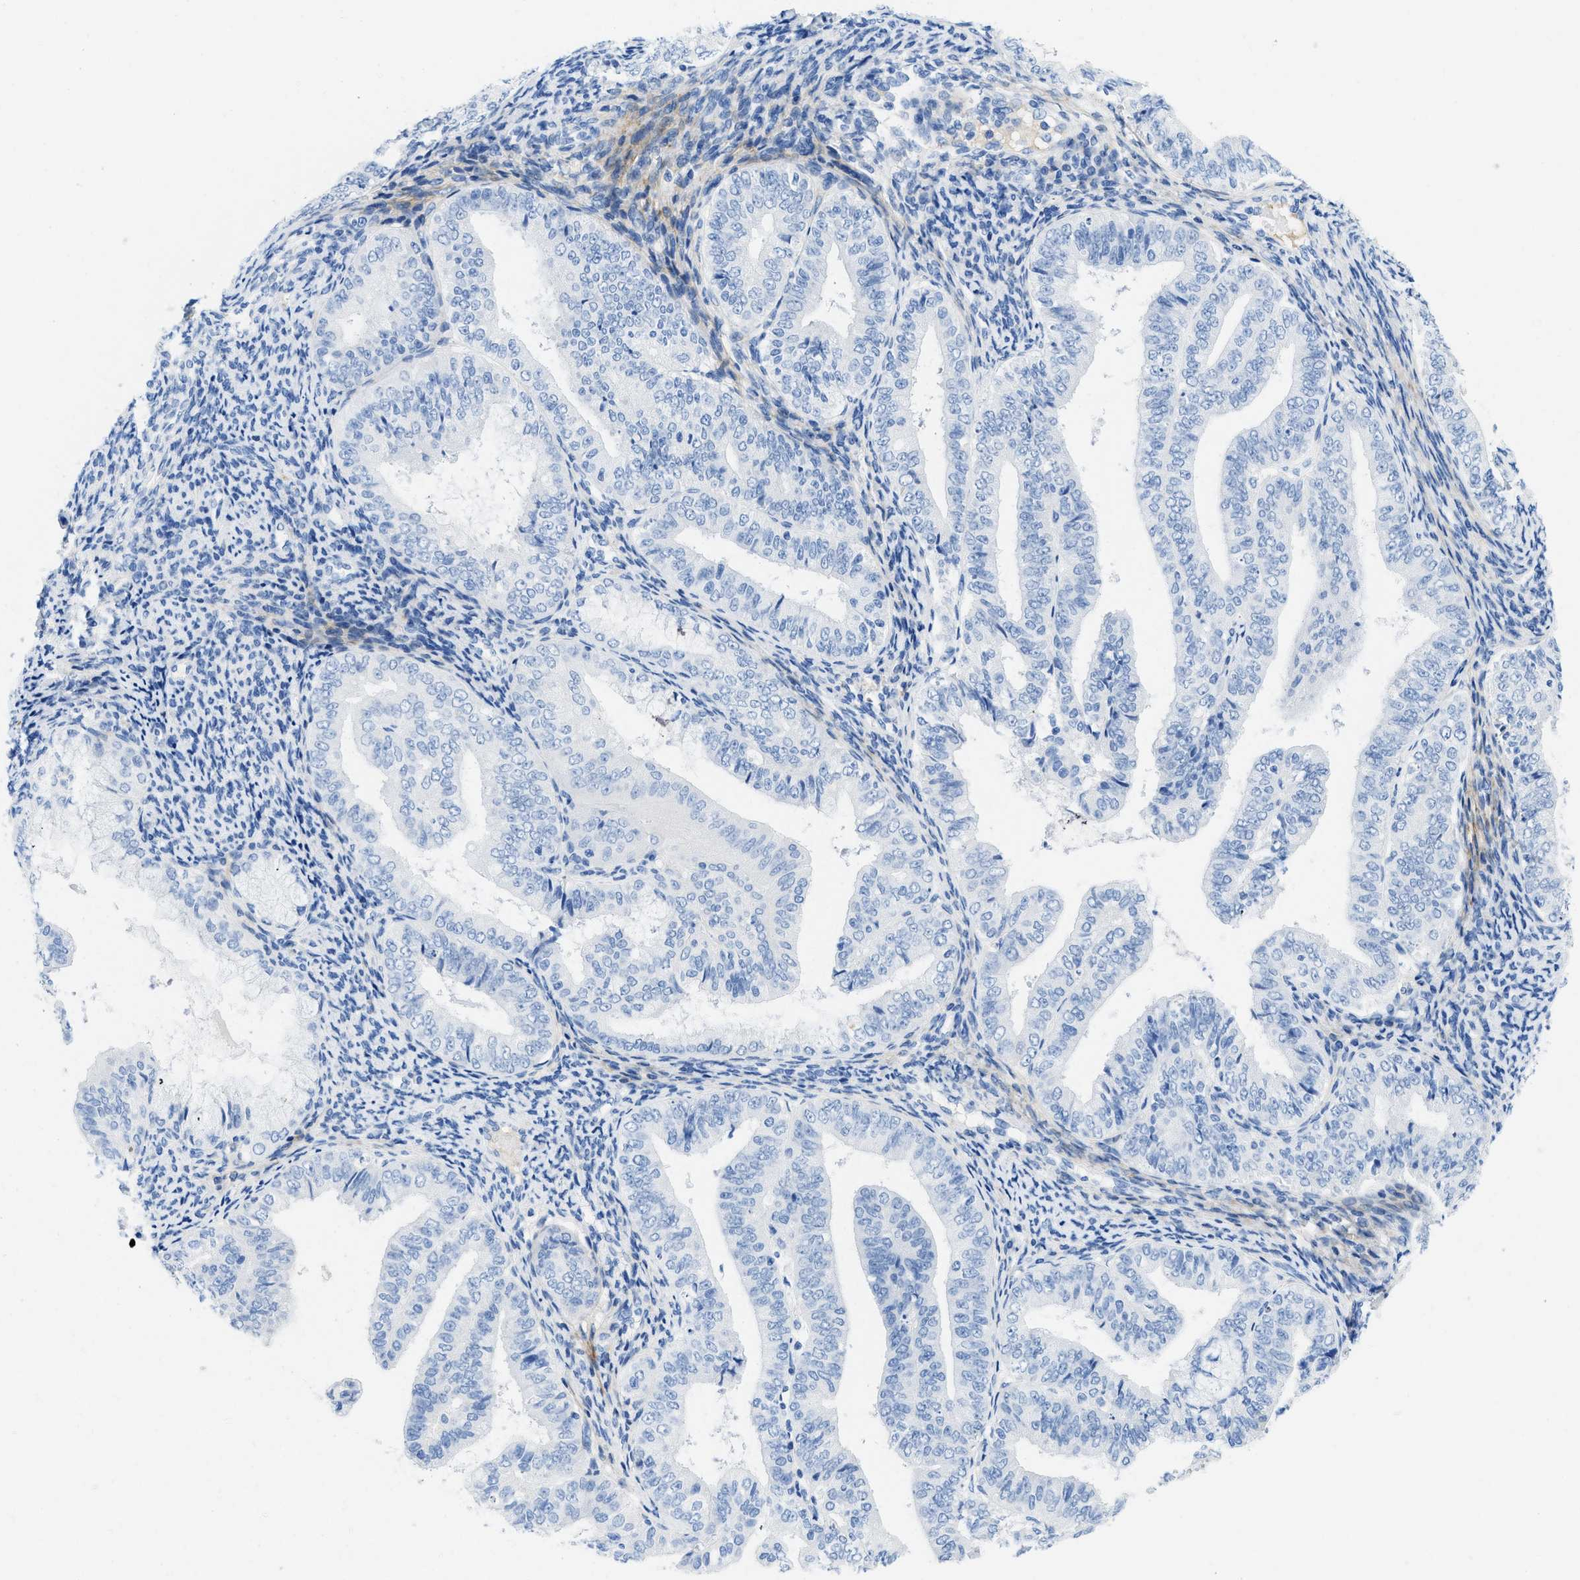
{"staining": {"intensity": "negative", "quantity": "none", "location": "none"}, "tissue": "endometrial cancer", "cell_type": "Tumor cells", "image_type": "cancer", "snomed": [{"axis": "morphology", "description": "Adenocarcinoma, NOS"}, {"axis": "topography", "description": "Endometrium"}], "caption": "This is a image of immunohistochemistry staining of endometrial cancer, which shows no staining in tumor cells.", "gene": "COL3A1", "patient": {"sex": "female", "age": 63}}